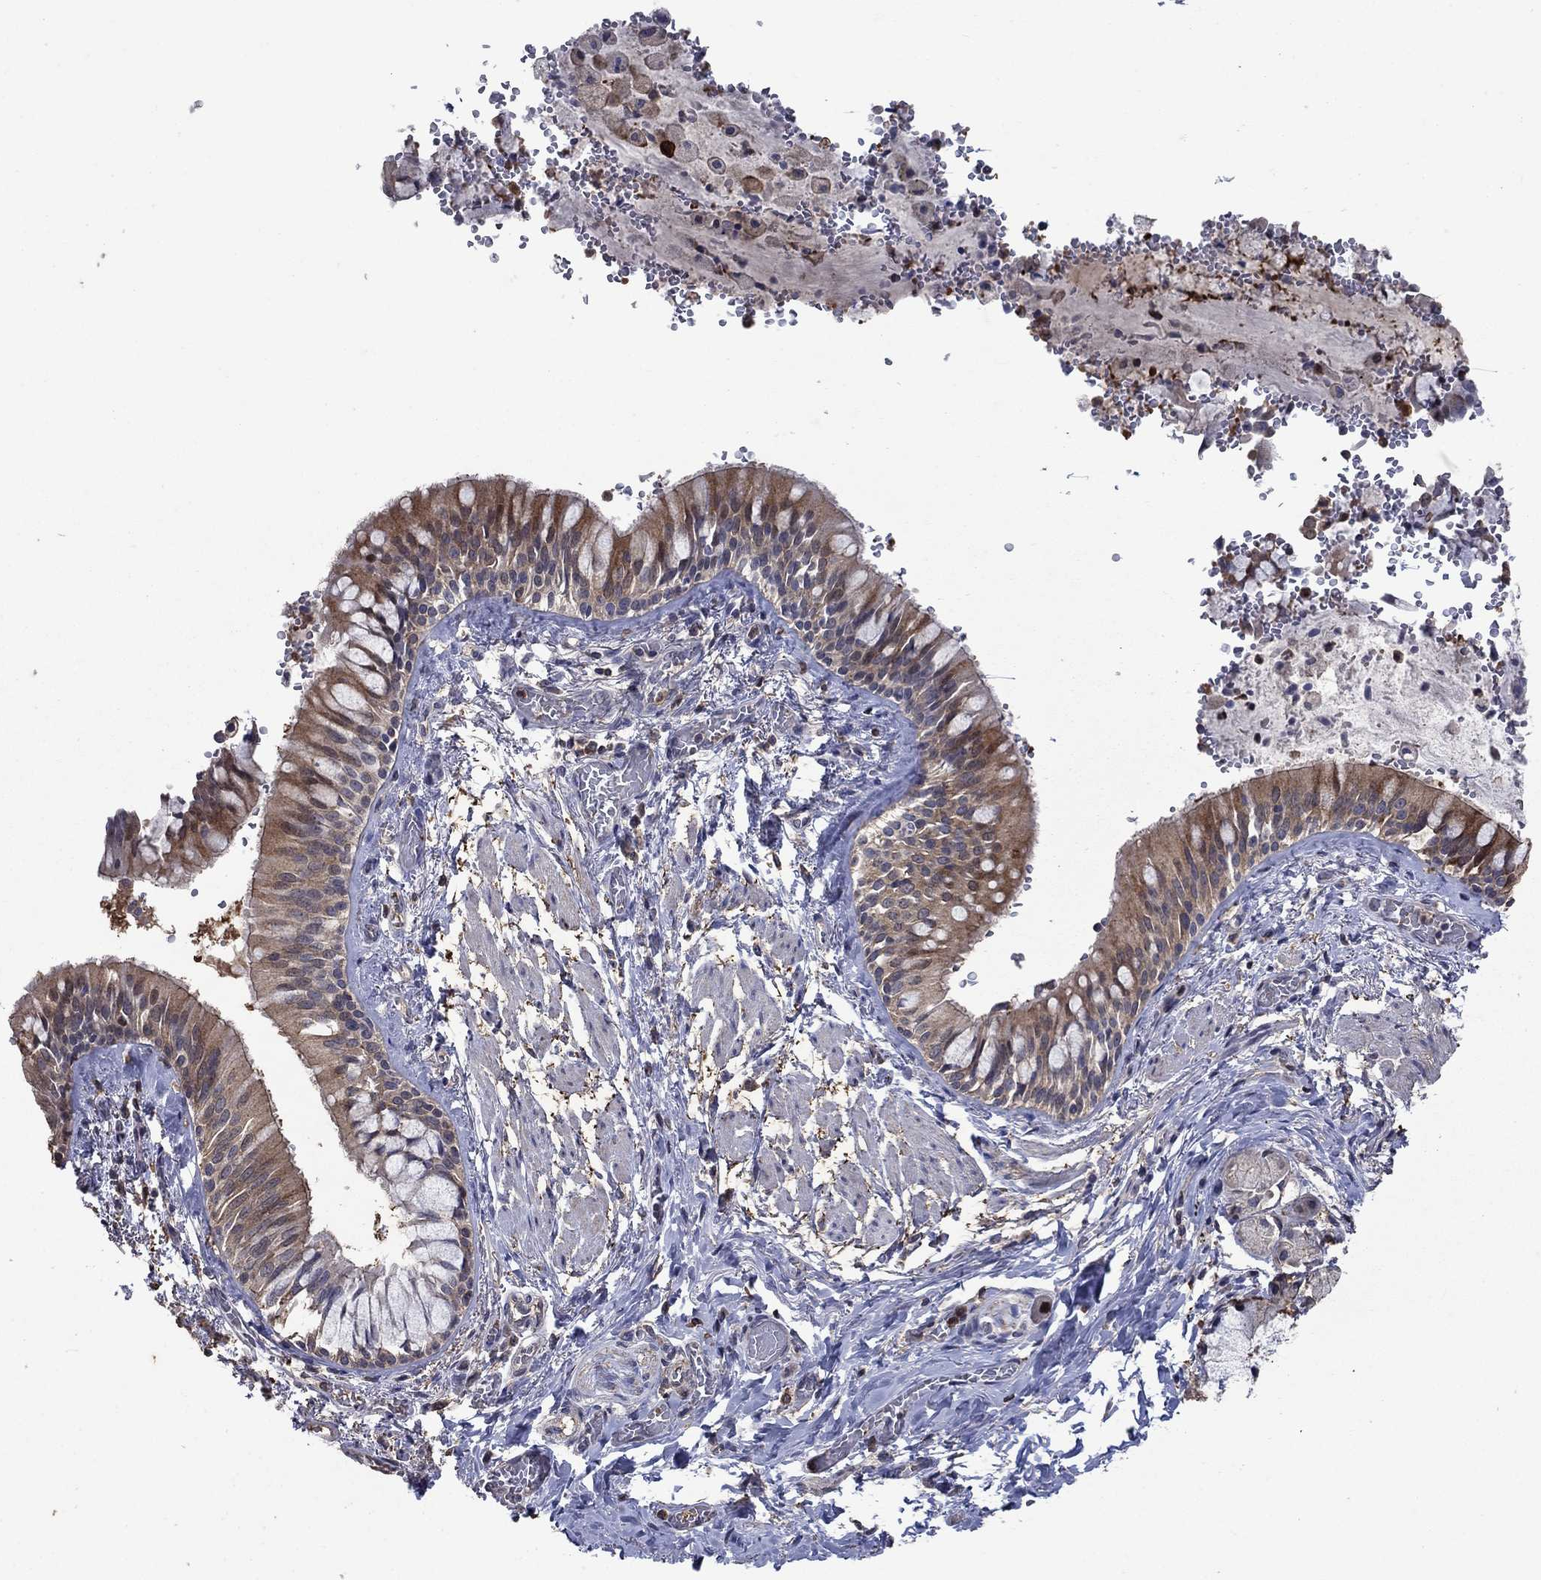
{"staining": {"intensity": "strong", "quantity": "25%-75%", "location": "cytoplasmic/membranous"}, "tissue": "bronchus", "cell_type": "Respiratory epithelial cells", "image_type": "normal", "snomed": [{"axis": "morphology", "description": "Normal tissue, NOS"}, {"axis": "topography", "description": "Bronchus"}, {"axis": "topography", "description": "Lung"}], "caption": "Immunohistochemical staining of normal bronchus displays strong cytoplasmic/membranous protein expression in approximately 25%-75% of respiratory epithelial cells.", "gene": "DVL1", "patient": {"sex": "female", "age": 57}}